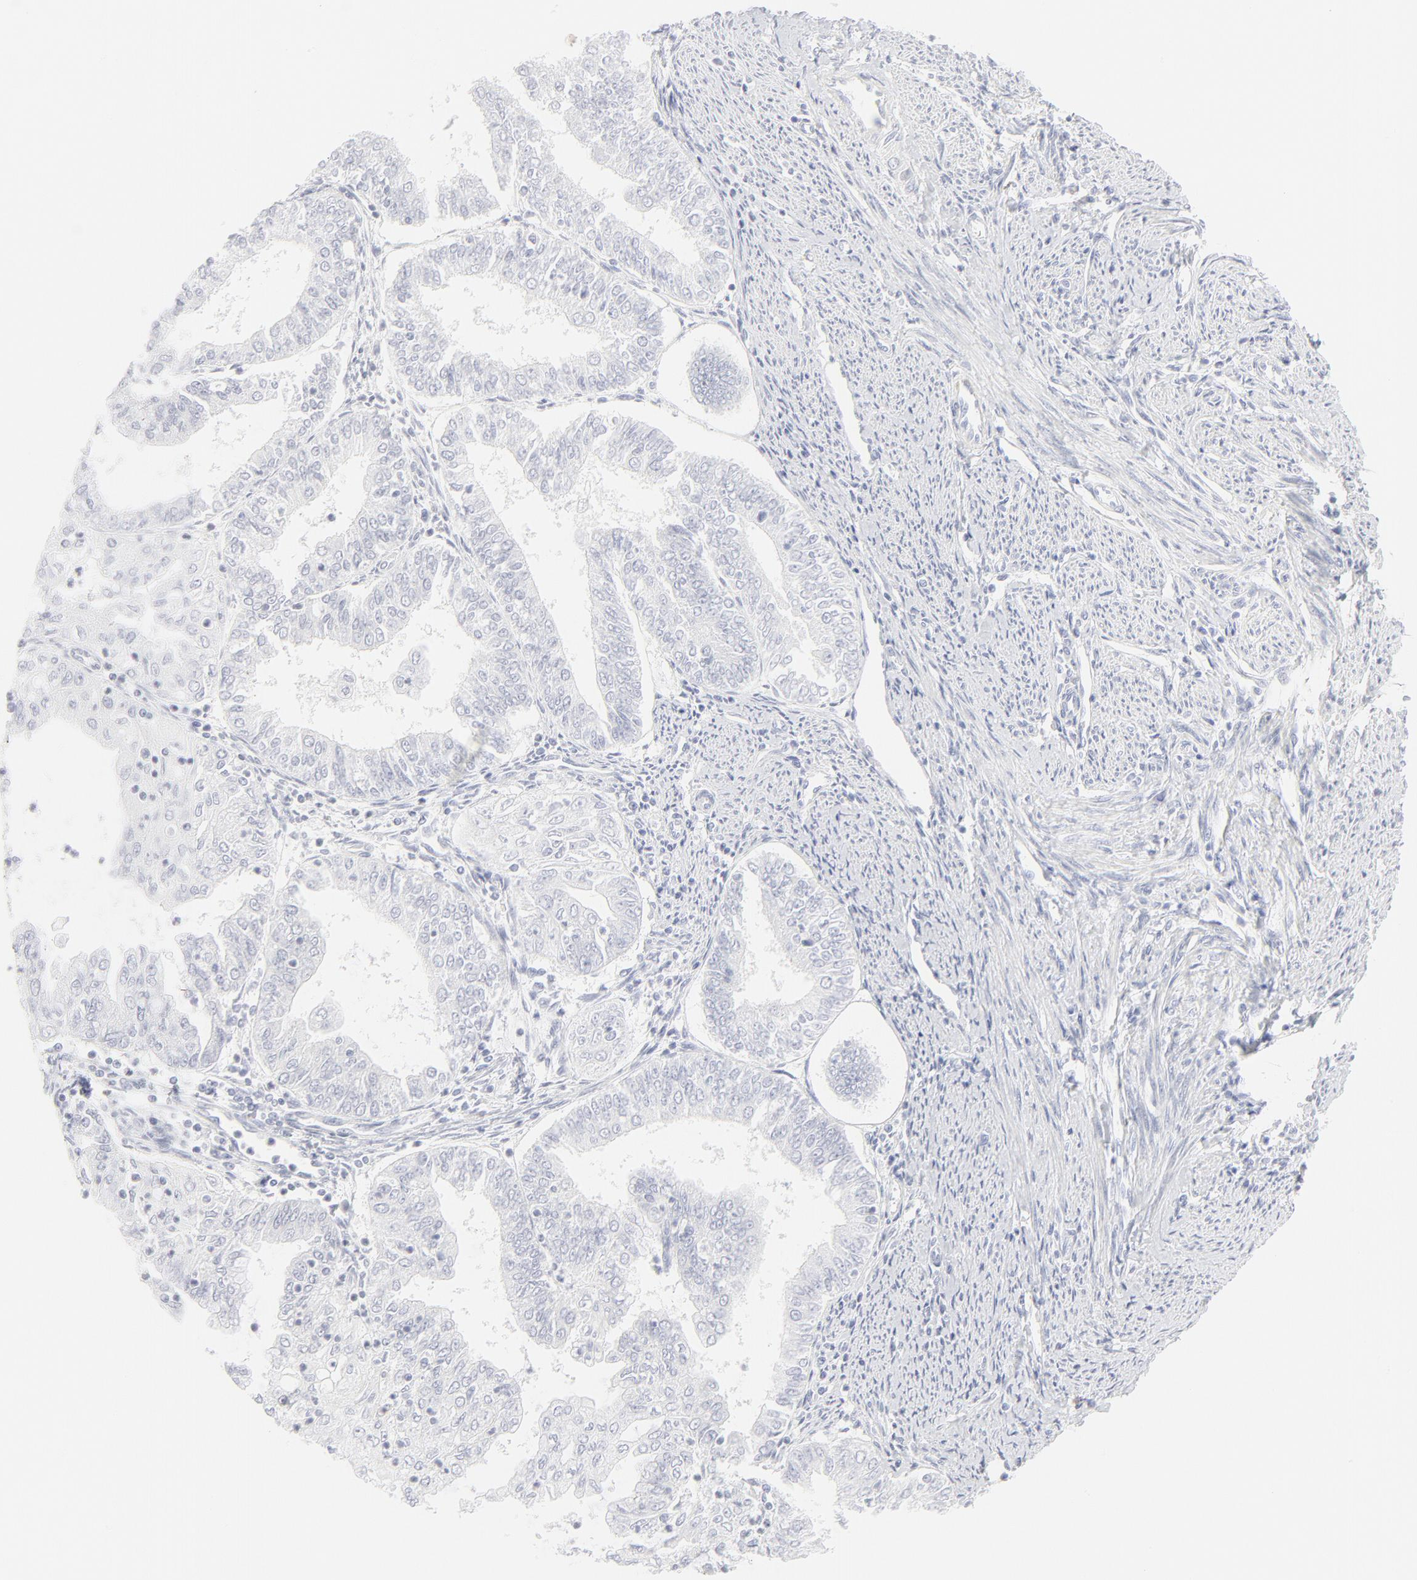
{"staining": {"intensity": "negative", "quantity": "none", "location": "none"}, "tissue": "endometrial cancer", "cell_type": "Tumor cells", "image_type": "cancer", "snomed": [{"axis": "morphology", "description": "Adenocarcinoma, NOS"}, {"axis": "topography", "description": "Endometrium"}], "caption": "Immunohistochemical staining of human adenocarcinoma (endometrial) demonstrates no significant staining in tumor cells.", "gene": "CCR7", "patient": {"sex": "female", "age": 75}}